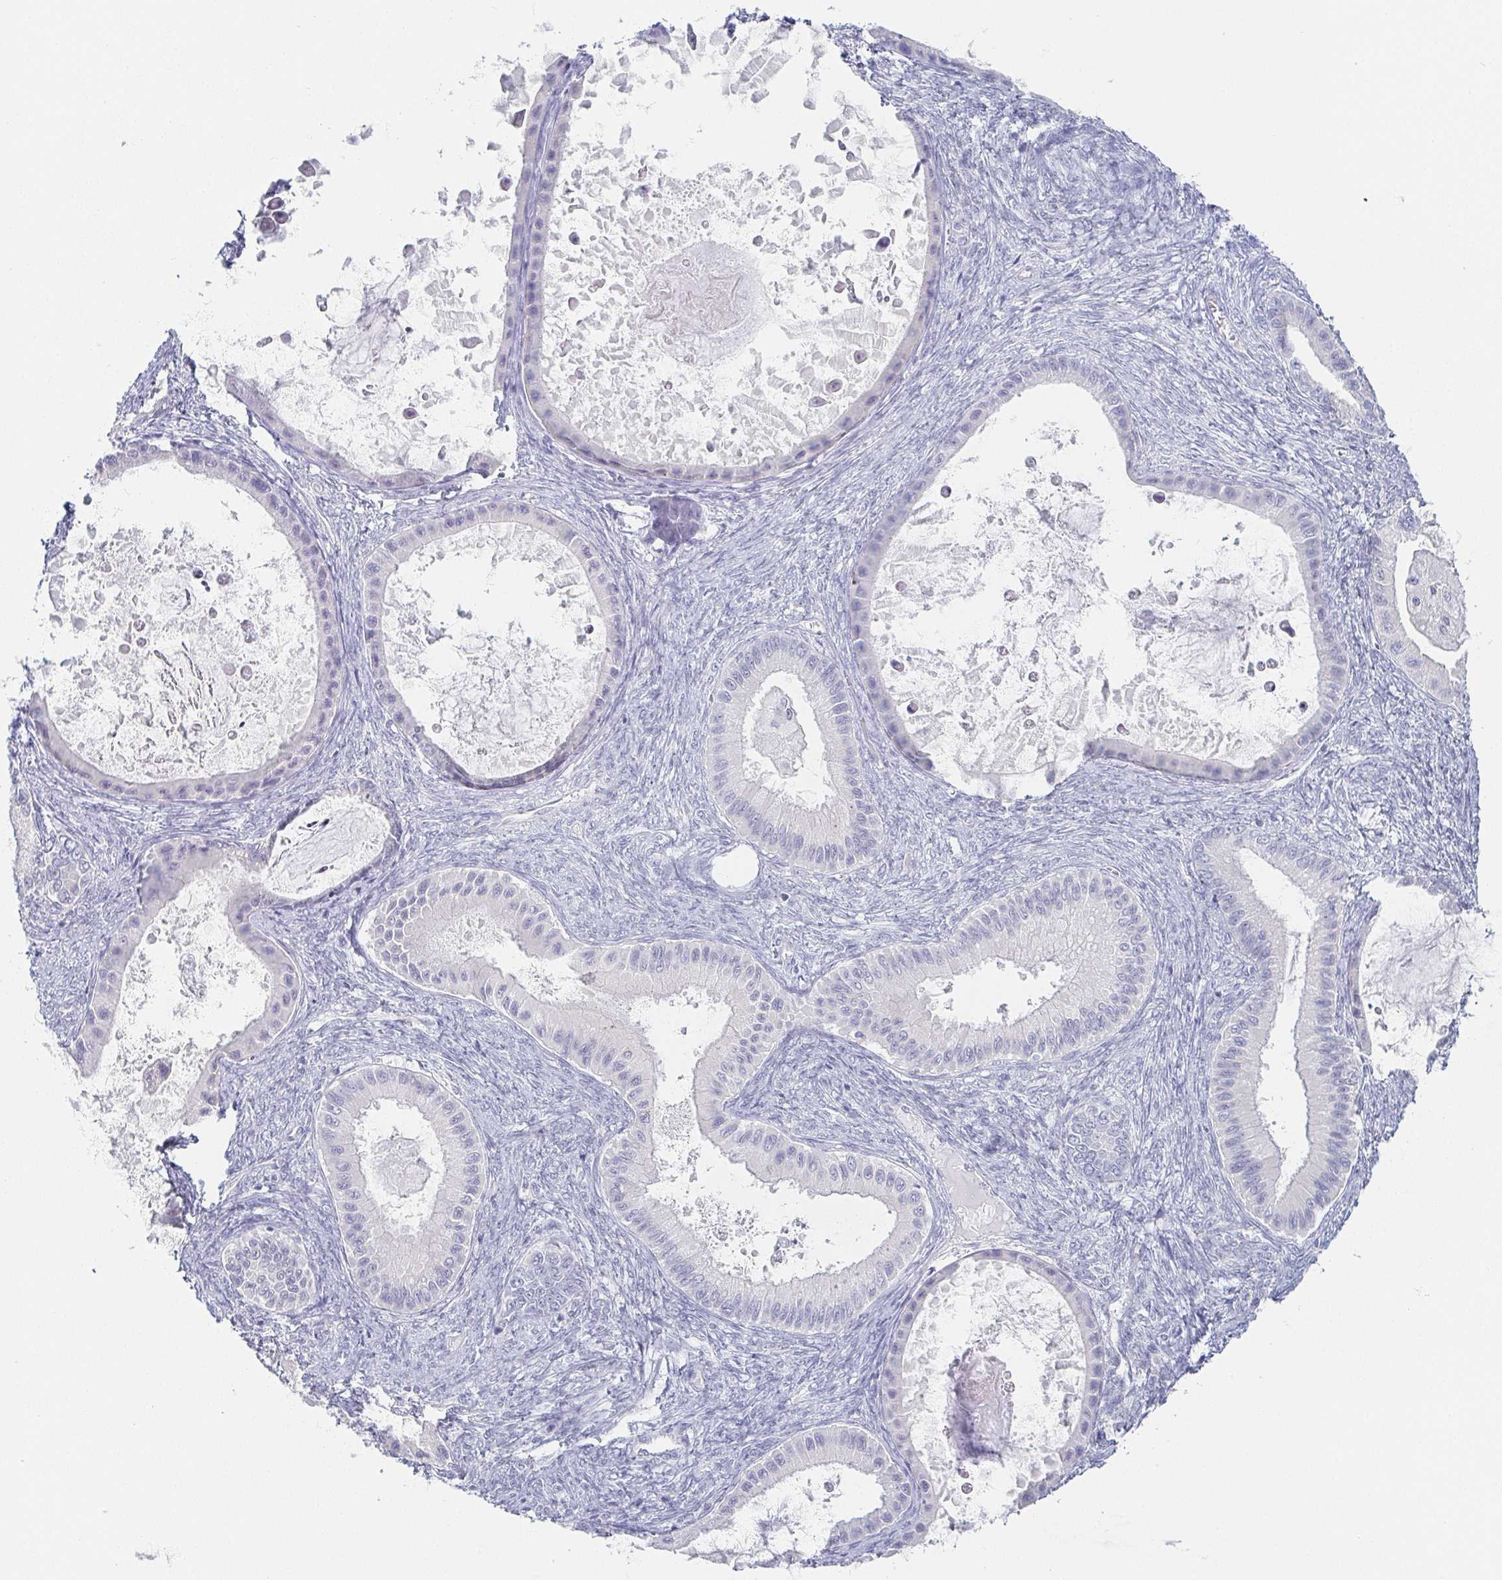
{"staining": {"intensity": "negative", "quantity": "none", "location": "none"}, "tissue": "ovarian cancer", "cell_type": "Tumor cells", "image_type": "cancer", "snomed": [{"axis": "morphology", "description": "Cystadenocarcinoma, mucinous, NOS"}, {"axis": "topography", "description": "Ovary"}], "caption": "Ovarian cancer was stained to show a protein in brown. There is no significant positivity in tumor cells. (DAB (3,3'-diaminobenzidine) IHC visualized using brightfield microscopy, high magnification).", "gene": "PRR27", "patient": {"sex": "female", "age": 64}}